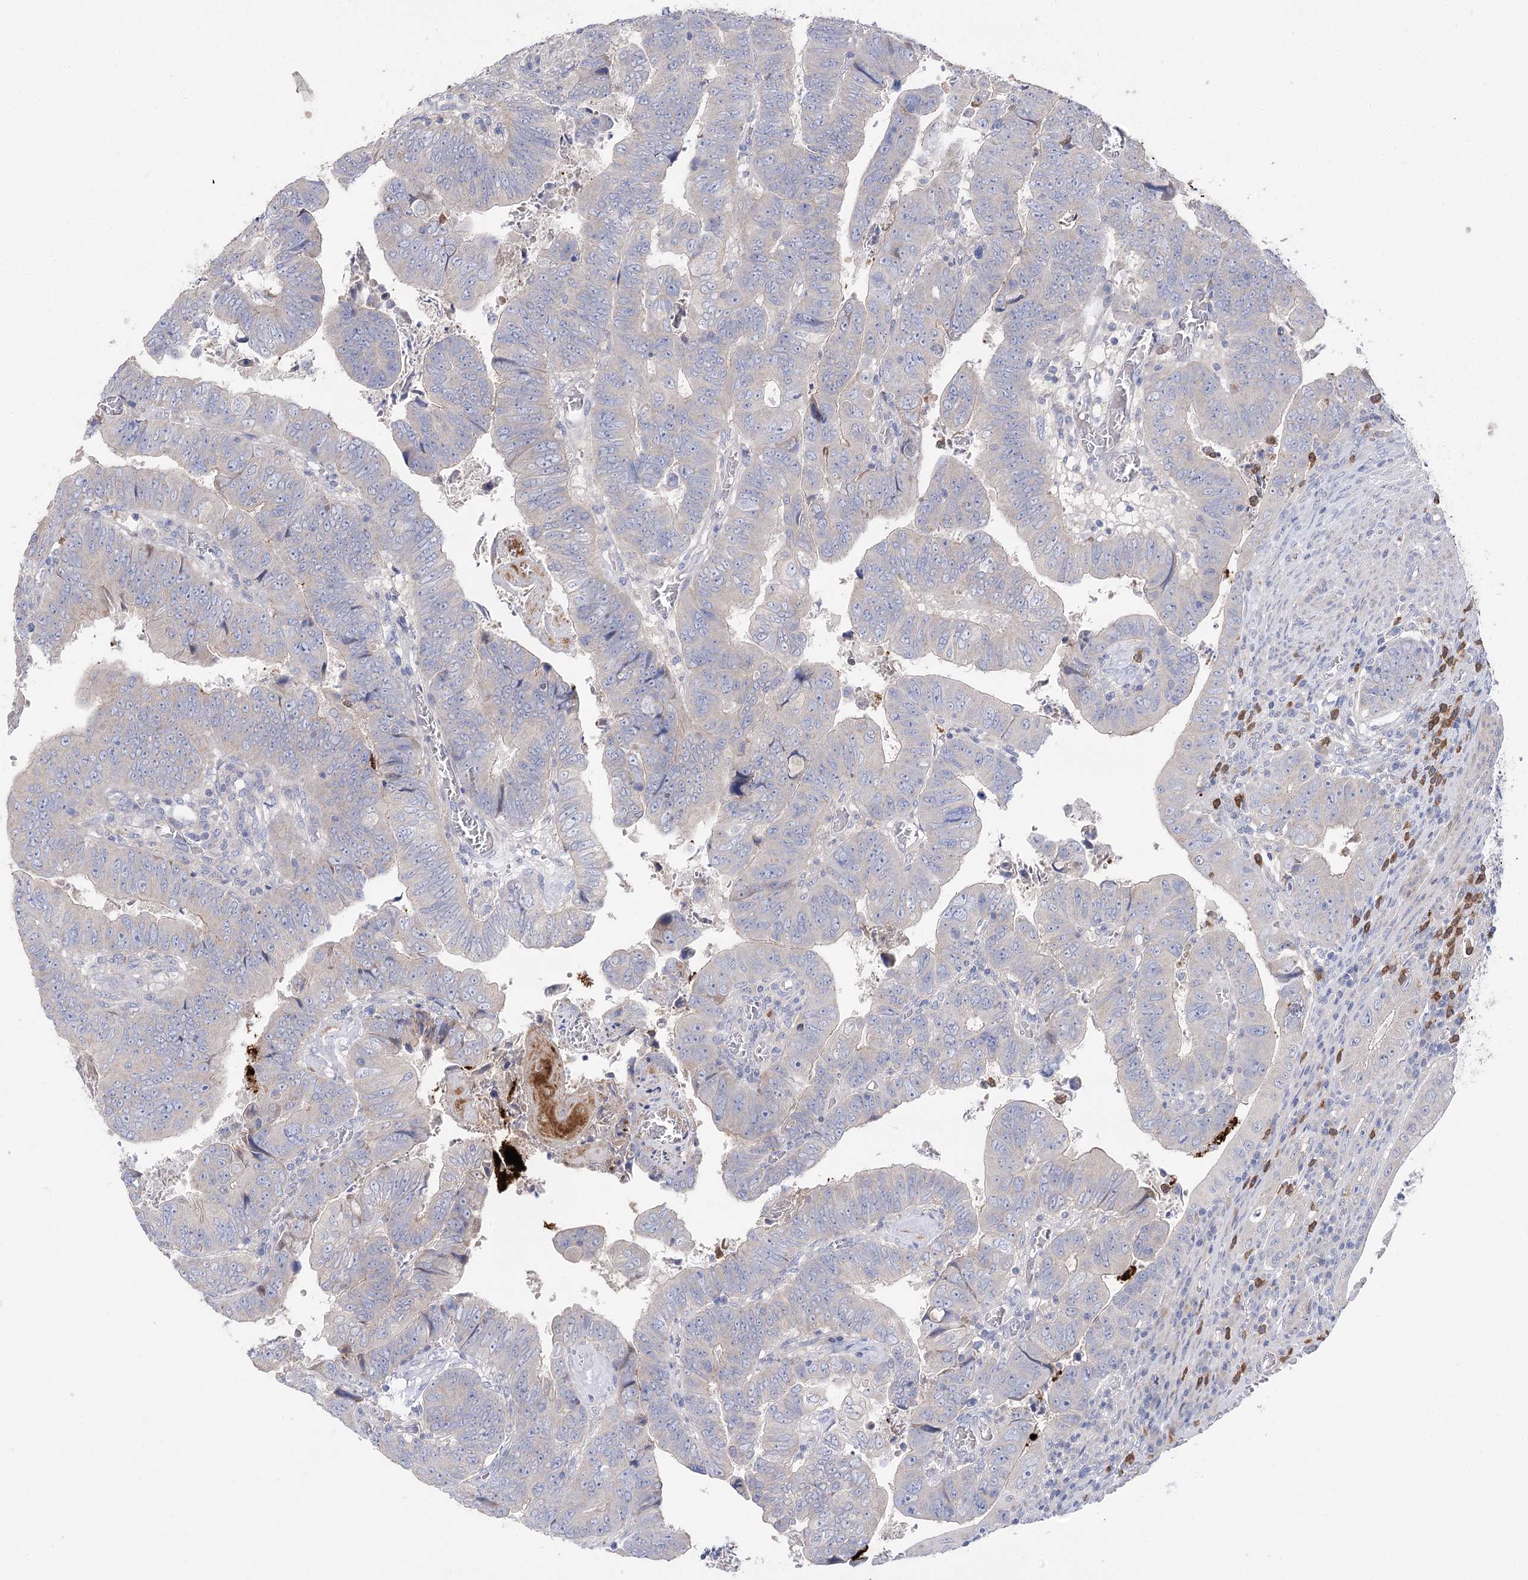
{"staining": {"intensity": "negative", "quantity": "none", "location": "none"}, "tissue": "colorectal cancer", "cell_type": "Tumor cells", "image_type": "cancer", "snomed": [{"axis": "morphology", "description": "Normal tissue, NOS"}, {"axis": "morphology", "description": "Adenocarcinoma, NOS"}, {"axis": "topography", "description": "Rectum"}], "caption": "Colorectal cancer (adenocarcinoma) was stained to show a protein in brown. There is no significant positivity in tumor cells.", "gene": "NRAP", "patient": {"sex": "female", "age": 65}}